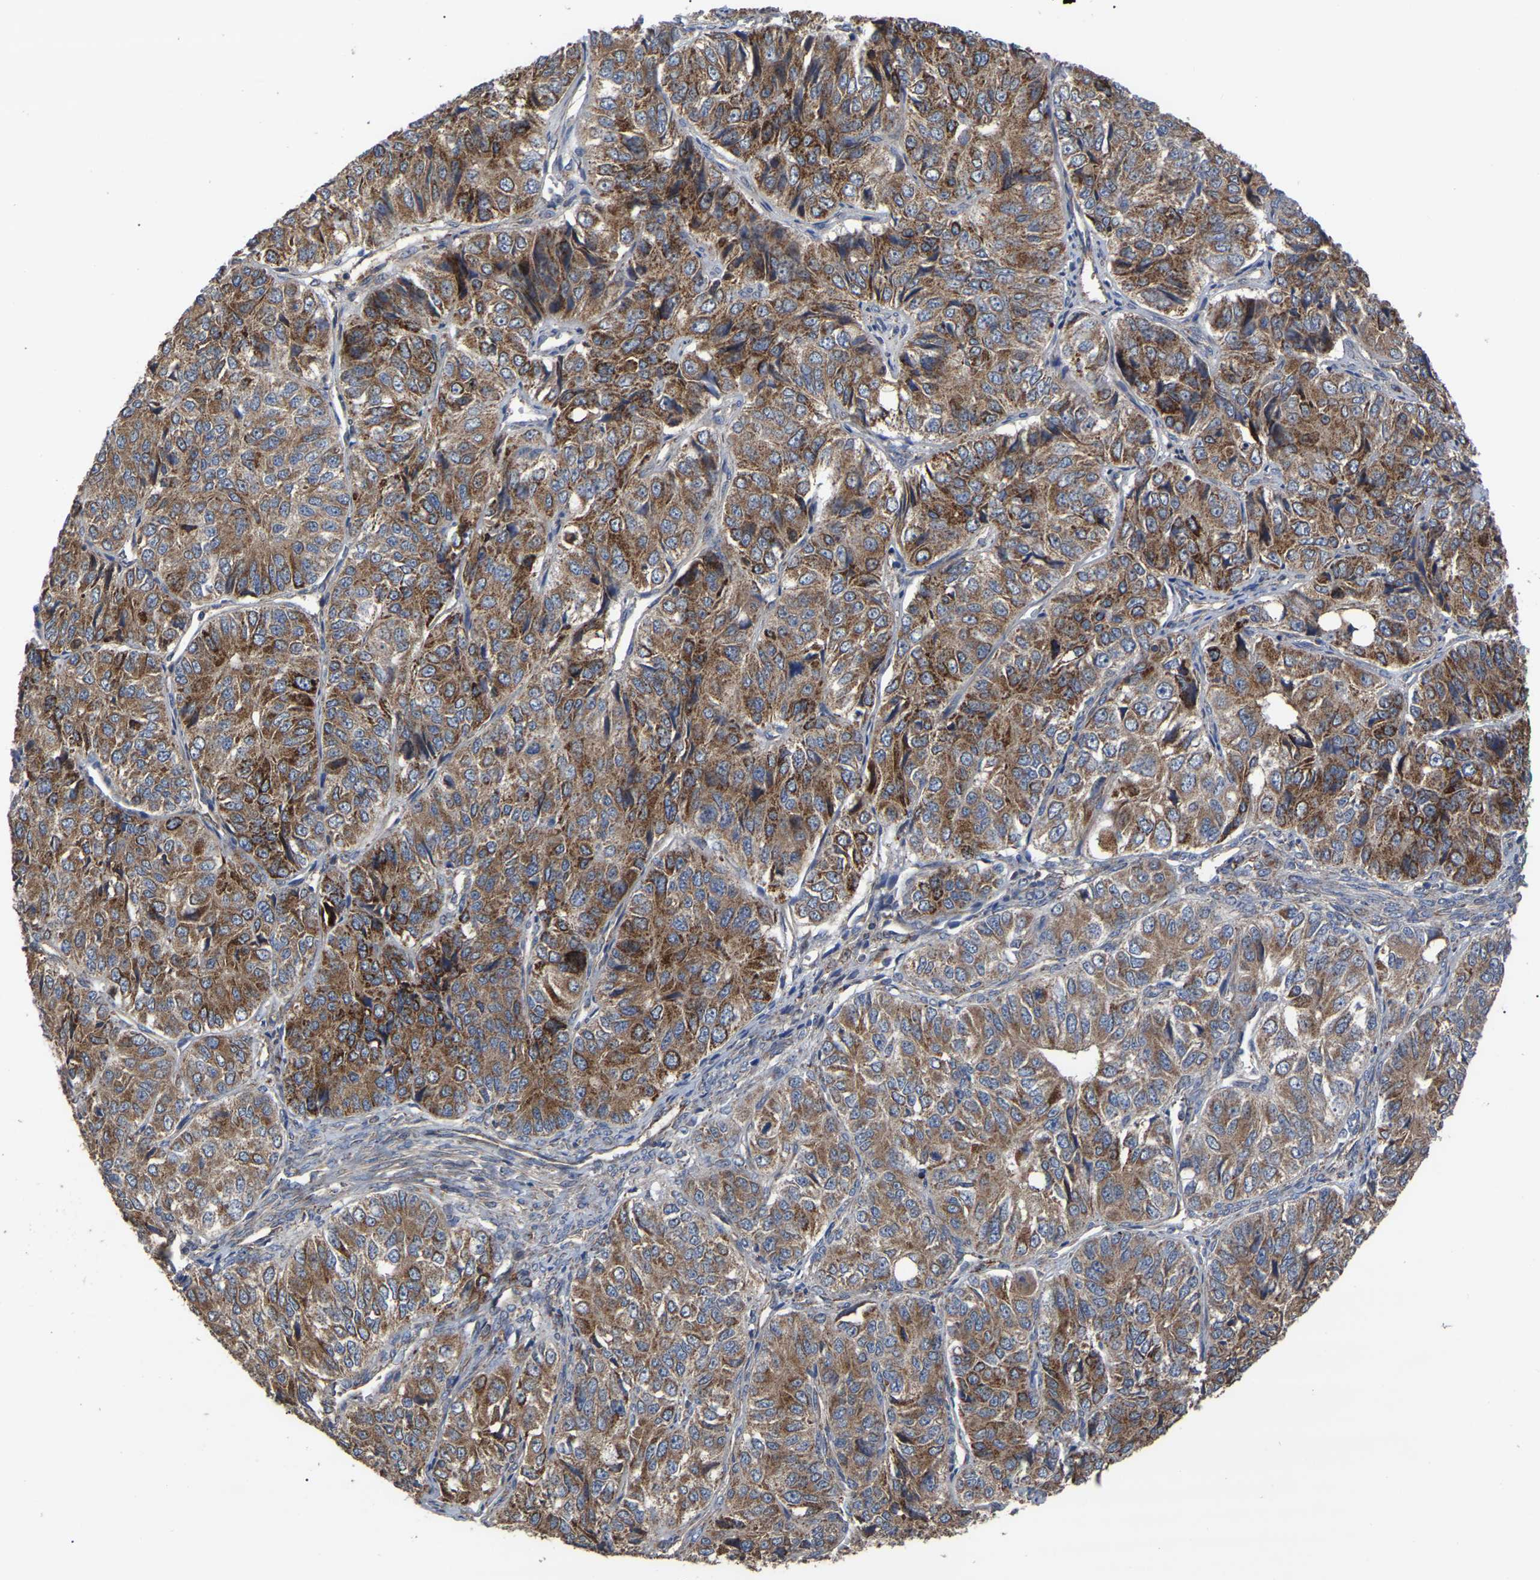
{"staining": {"intensity": "moderate", "quantity": ">75%", "location": "cytoplasmic/membranous"}, "tissue": "ovarian cancer", "cell_type": "Tumor cells", "image_type": "cancer", "snomed": [{"axis": "morphology", "description": "Carcinoma, endometroid"}, {"axis": "topography", "description": "Ovary"}], "caption": "A brown stain shows moderate cytoplasmic/membranous staining of a protein in endometroid carcinoma (ovarian) tumor cells. (DAB (3,3'-diaminobenzidine) IHC, brown staining for protein, blue staining for nuclei).", "gene": "GCC1", "patient": {"sex": "female", "age": 51}}